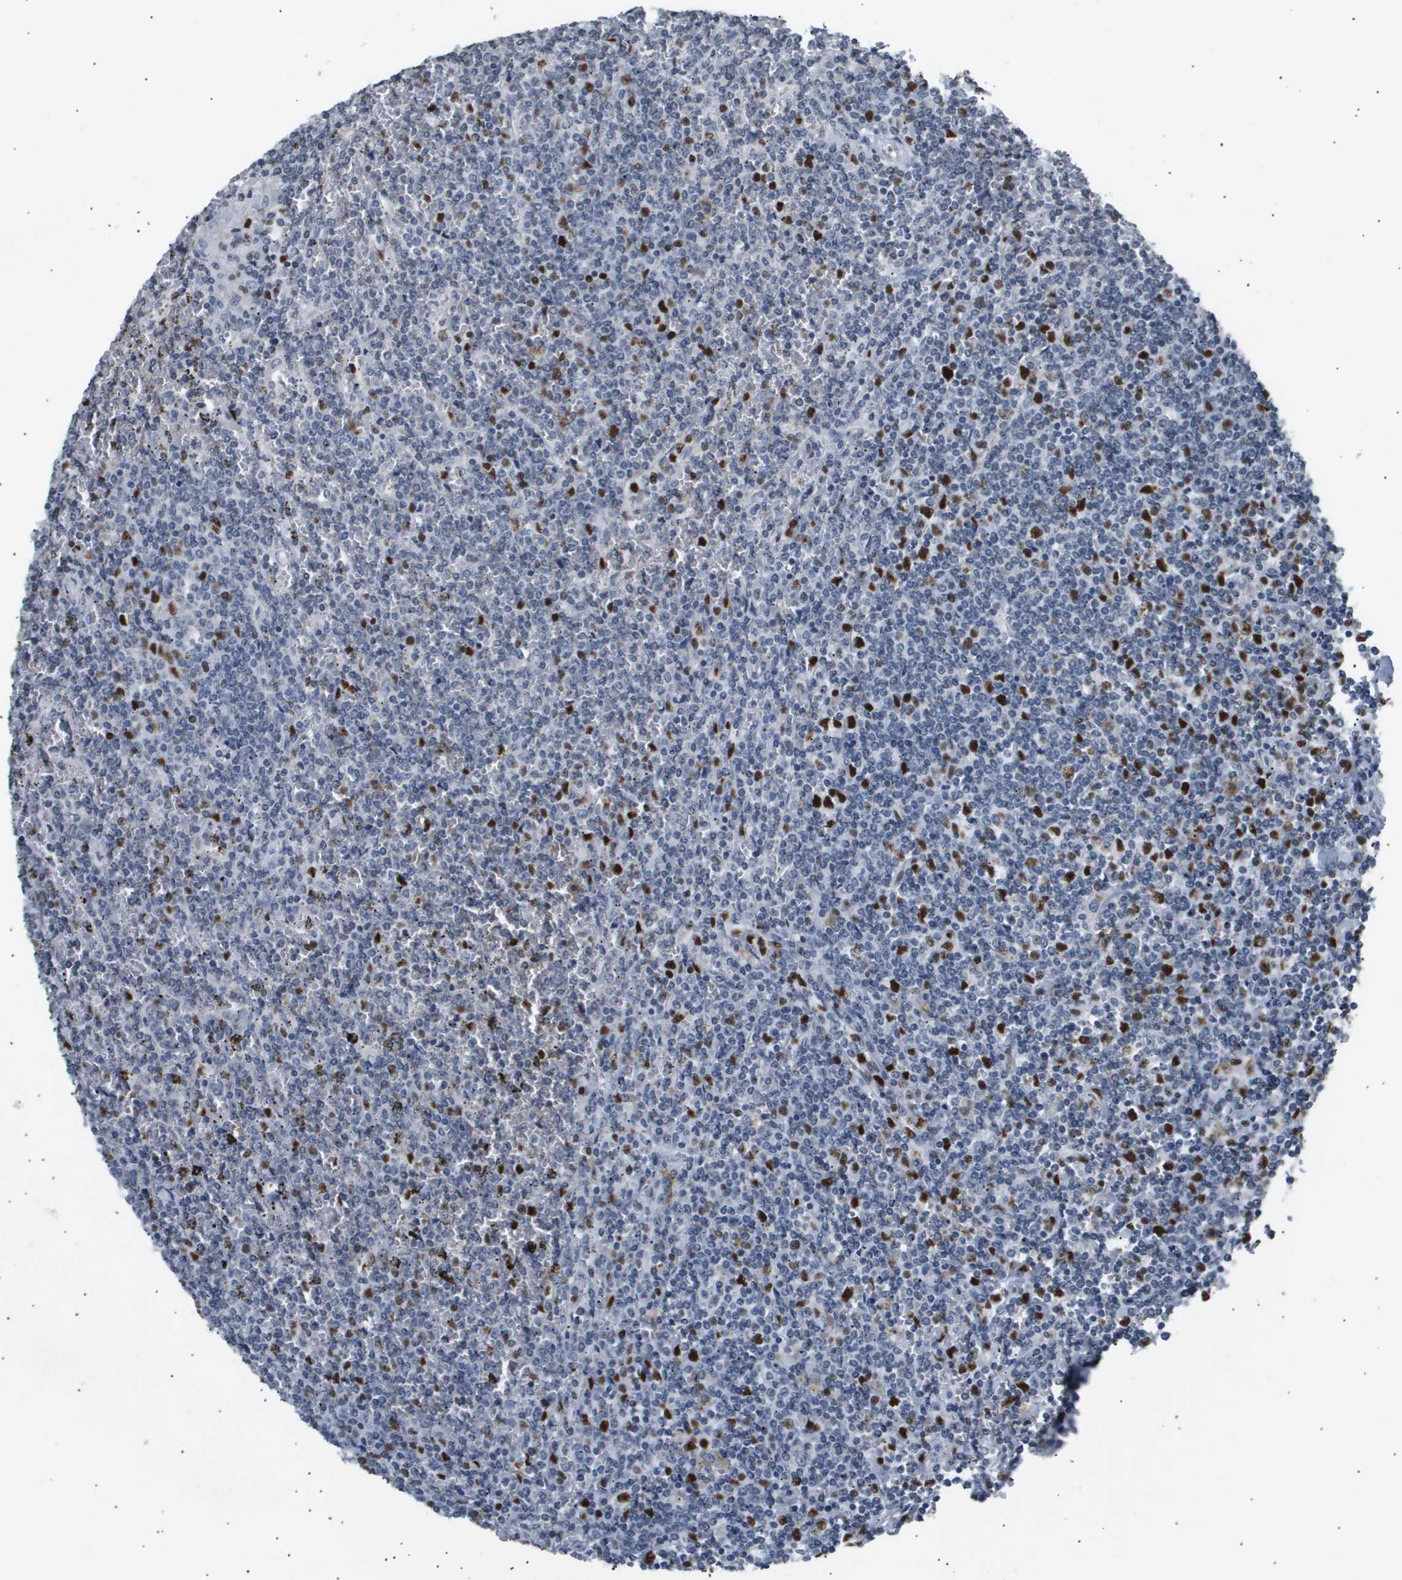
{"staining": {"intensity": "strong", "quantity": "<25%", "location": "nuclear"}, "tissue": "lymphoma", "cell_type": "Tumor cells", "image_type": "cancer", "snomed": [{"axis": "morphology", "description": "Malignant lymphoma, non-Hodgkin's type, Low grade"}, {"axis": "topography", "description": "Spleen"}], "caption": "Immunohistochemical staining of lymphoma exhibits medium levels of strong nuclear staining in about <25% of tumor cells. The staining was performed using DAB to visualize the protein expression in brown, while the nuclei were stained in blue with hematoxylin (Magnification: 20x).", "gene": "ANAPC2", "patient": {"sex": "female", "age": 19}}